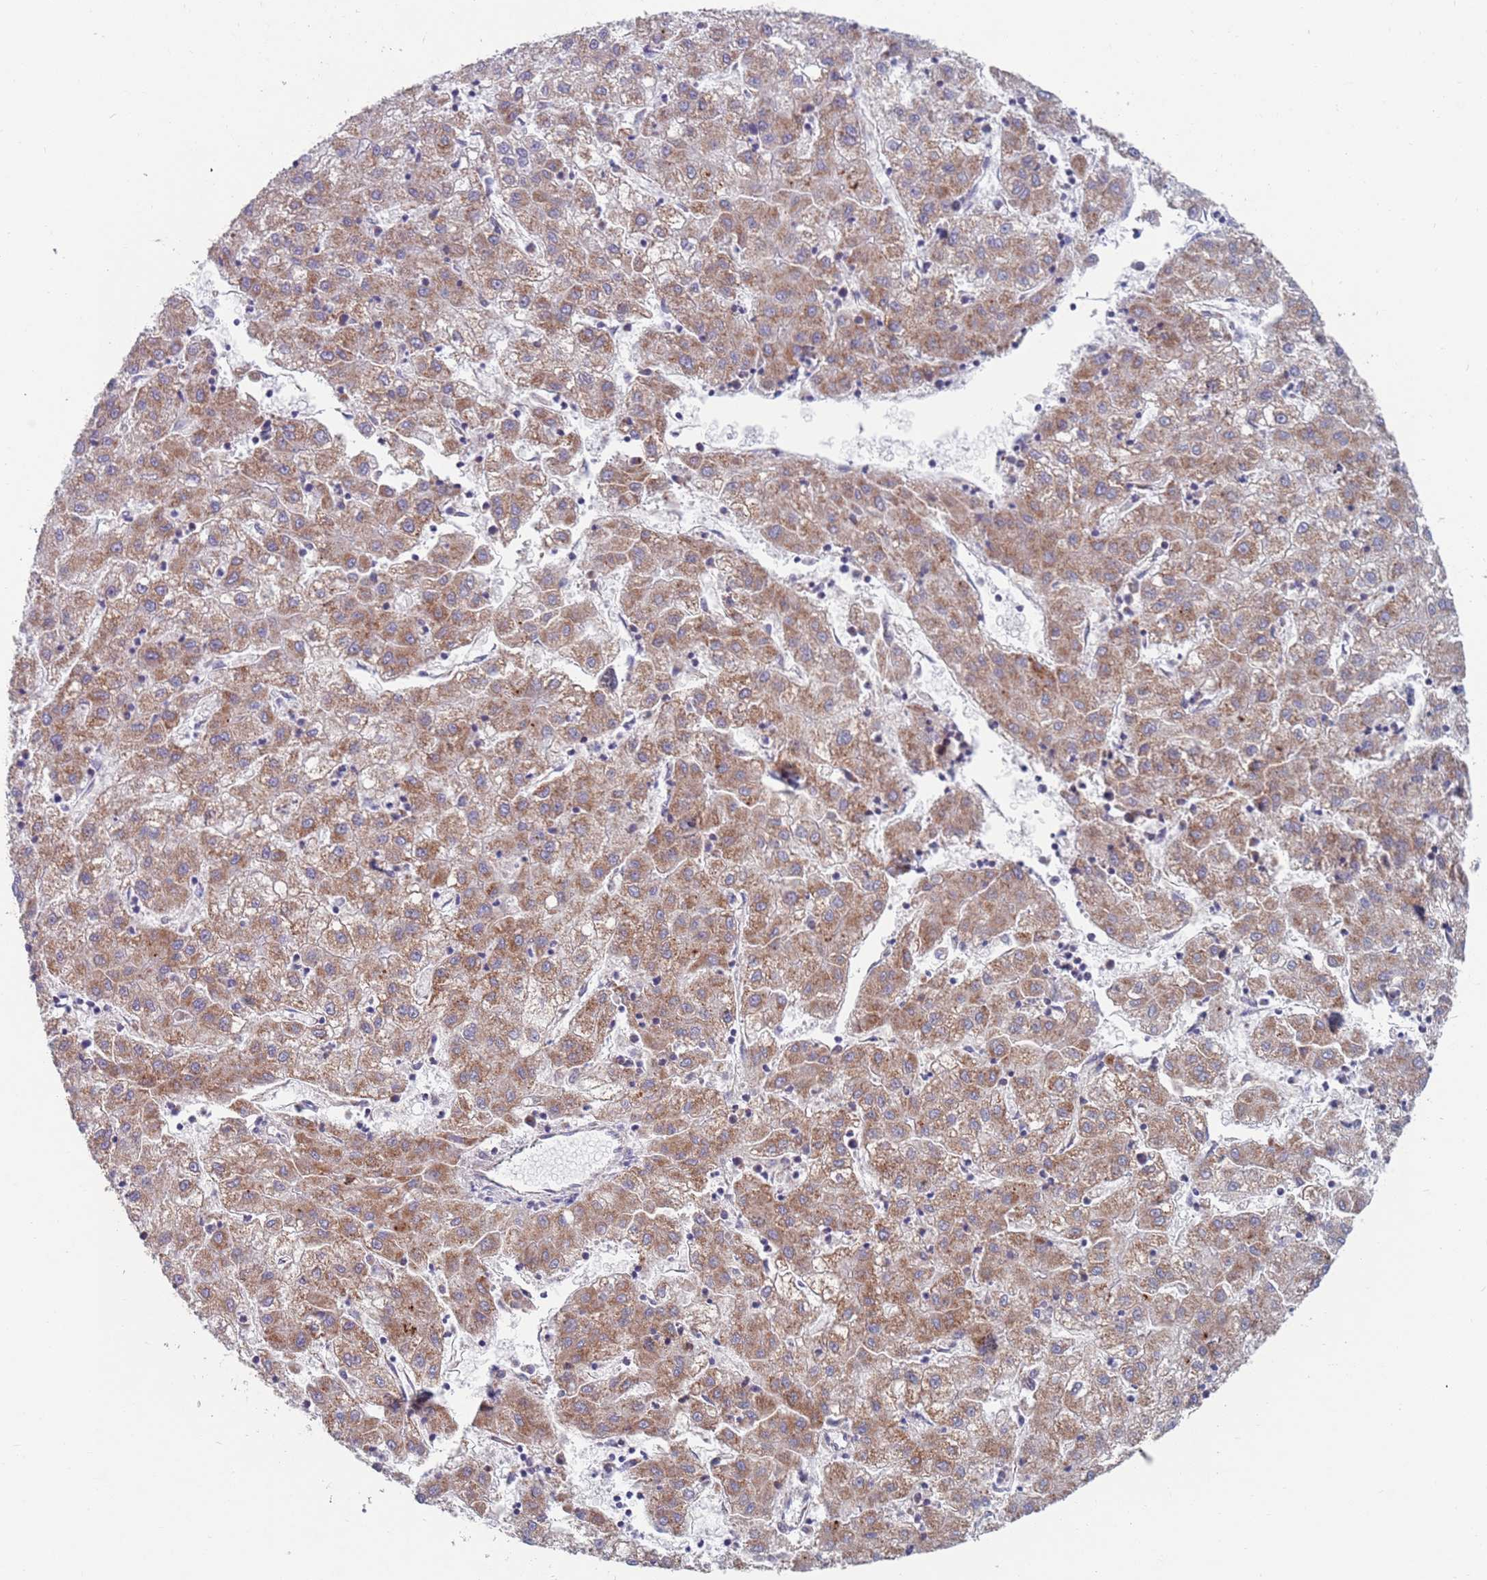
{"staining": {"intensity": "moderate", "quantity": ">75%", "location": "cytoplasmic/membranous"}, "tissue": "liver cancer", "cell_type": "Tumor cells", "image_type": "cancer", "snomed": [{"axis": "morphology", "description": "Carcinoma, Hepatocellular, NOS"}, {"axis": "topography", "description": "Liver"}], "caption": "A medium amount of moderate cytoplasmic/membranous positivity is appreciated in about >75% of tumor cells in hepatocellular carcinoma (liver) tissue.", "gene": "MRPL22", "patient": {"sex": "male", "age": 72}}